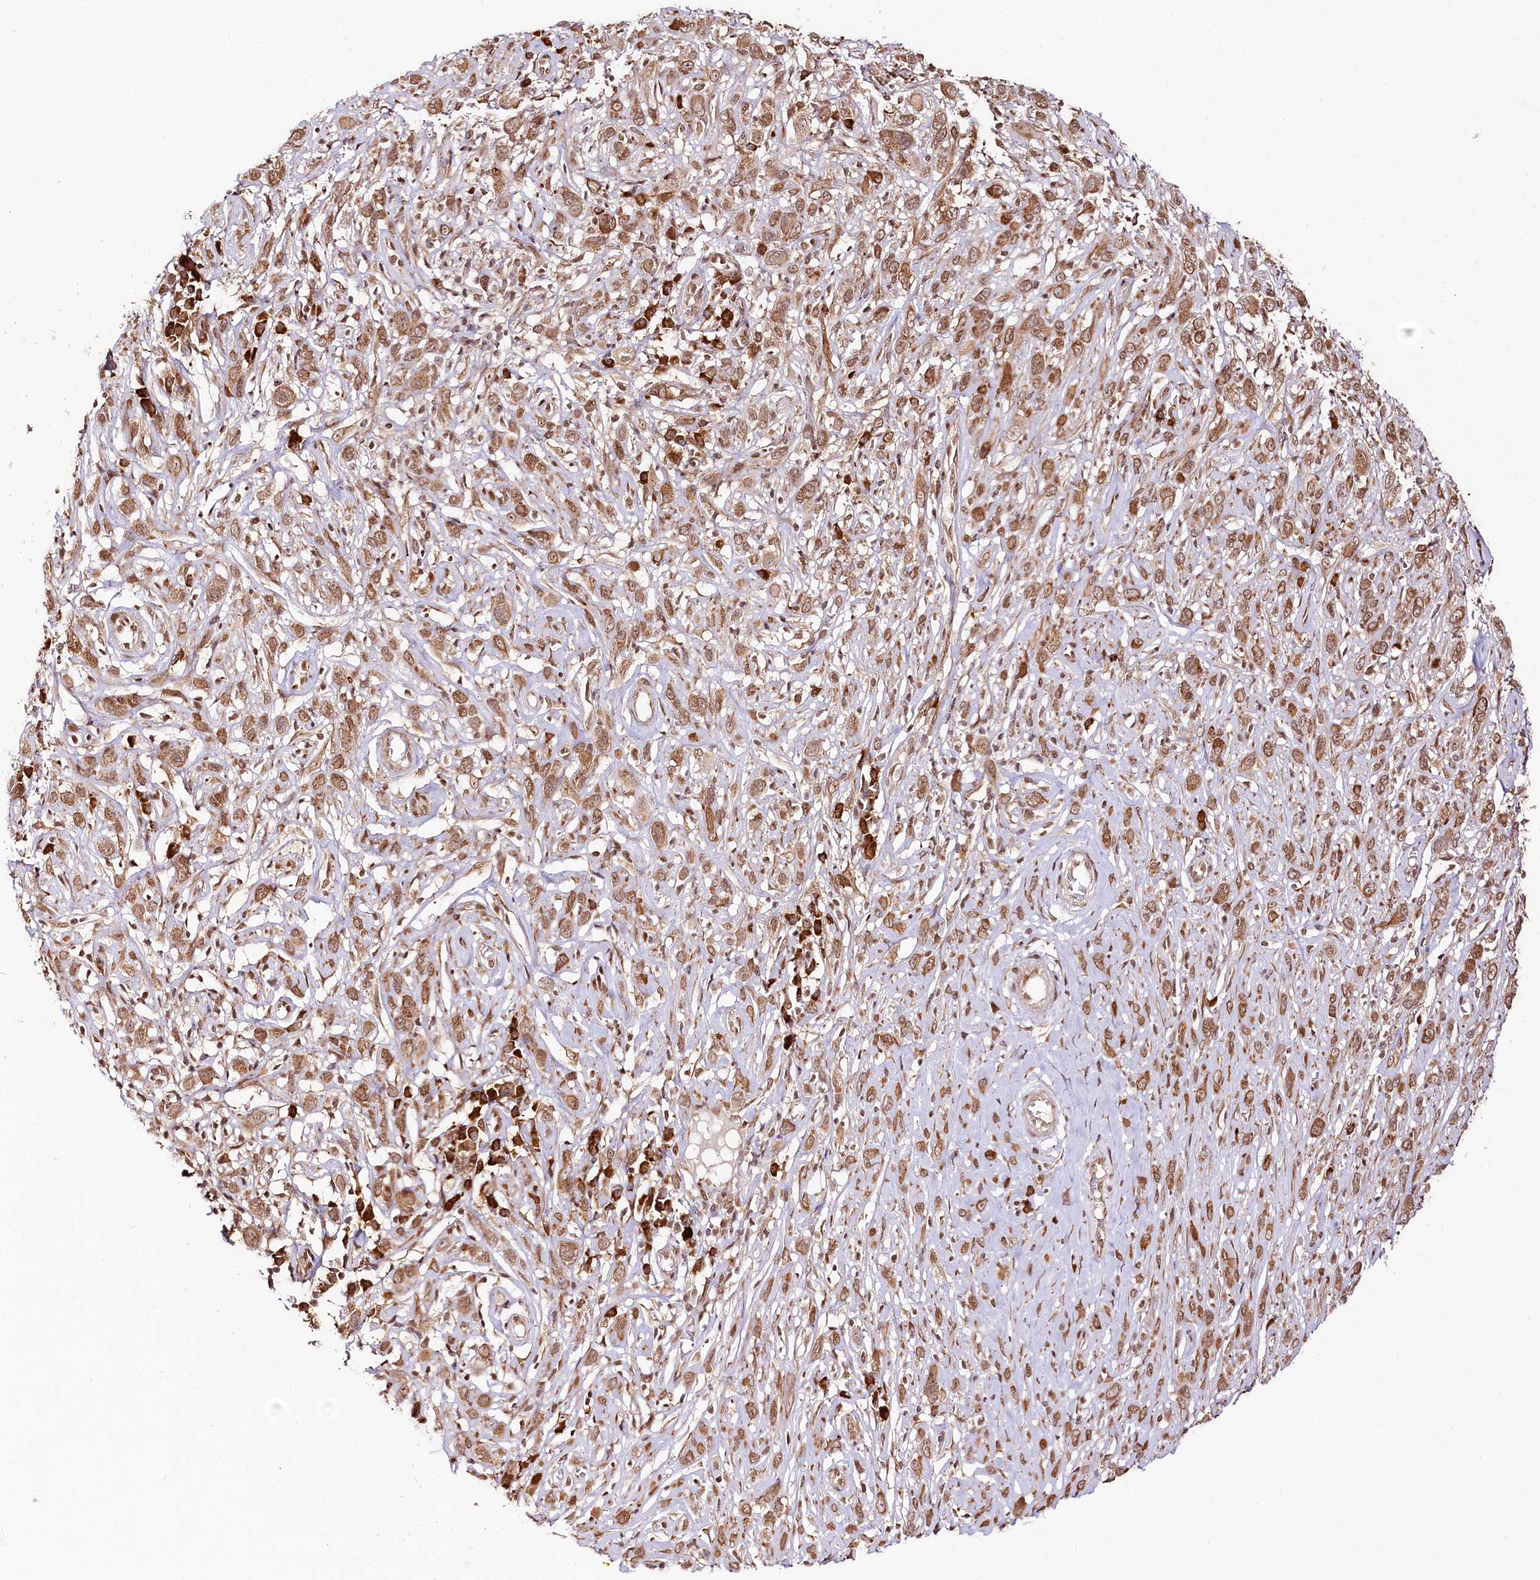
{"staining": {"intensity": "strong", "quantity": ">75%", "location": "cytoplasmic/membranous"}, "tissue": "melanoma", "cell_type": "Tumor cells", "image_type": "cancer", "snomed": [{"axis": "morphology", "description": "Malignant melanoma, NOS"}, {"axis": "topography", "description": "Skin of trunk"}], "caption": "Melanoma was stained to show a protein in brown. There is high levels of strong cytoplasmic/membranous positivity in about >75% of tumor cells.", "gene": "ENSG00000144785", "patient": {"sex": "male", "age": 71}}